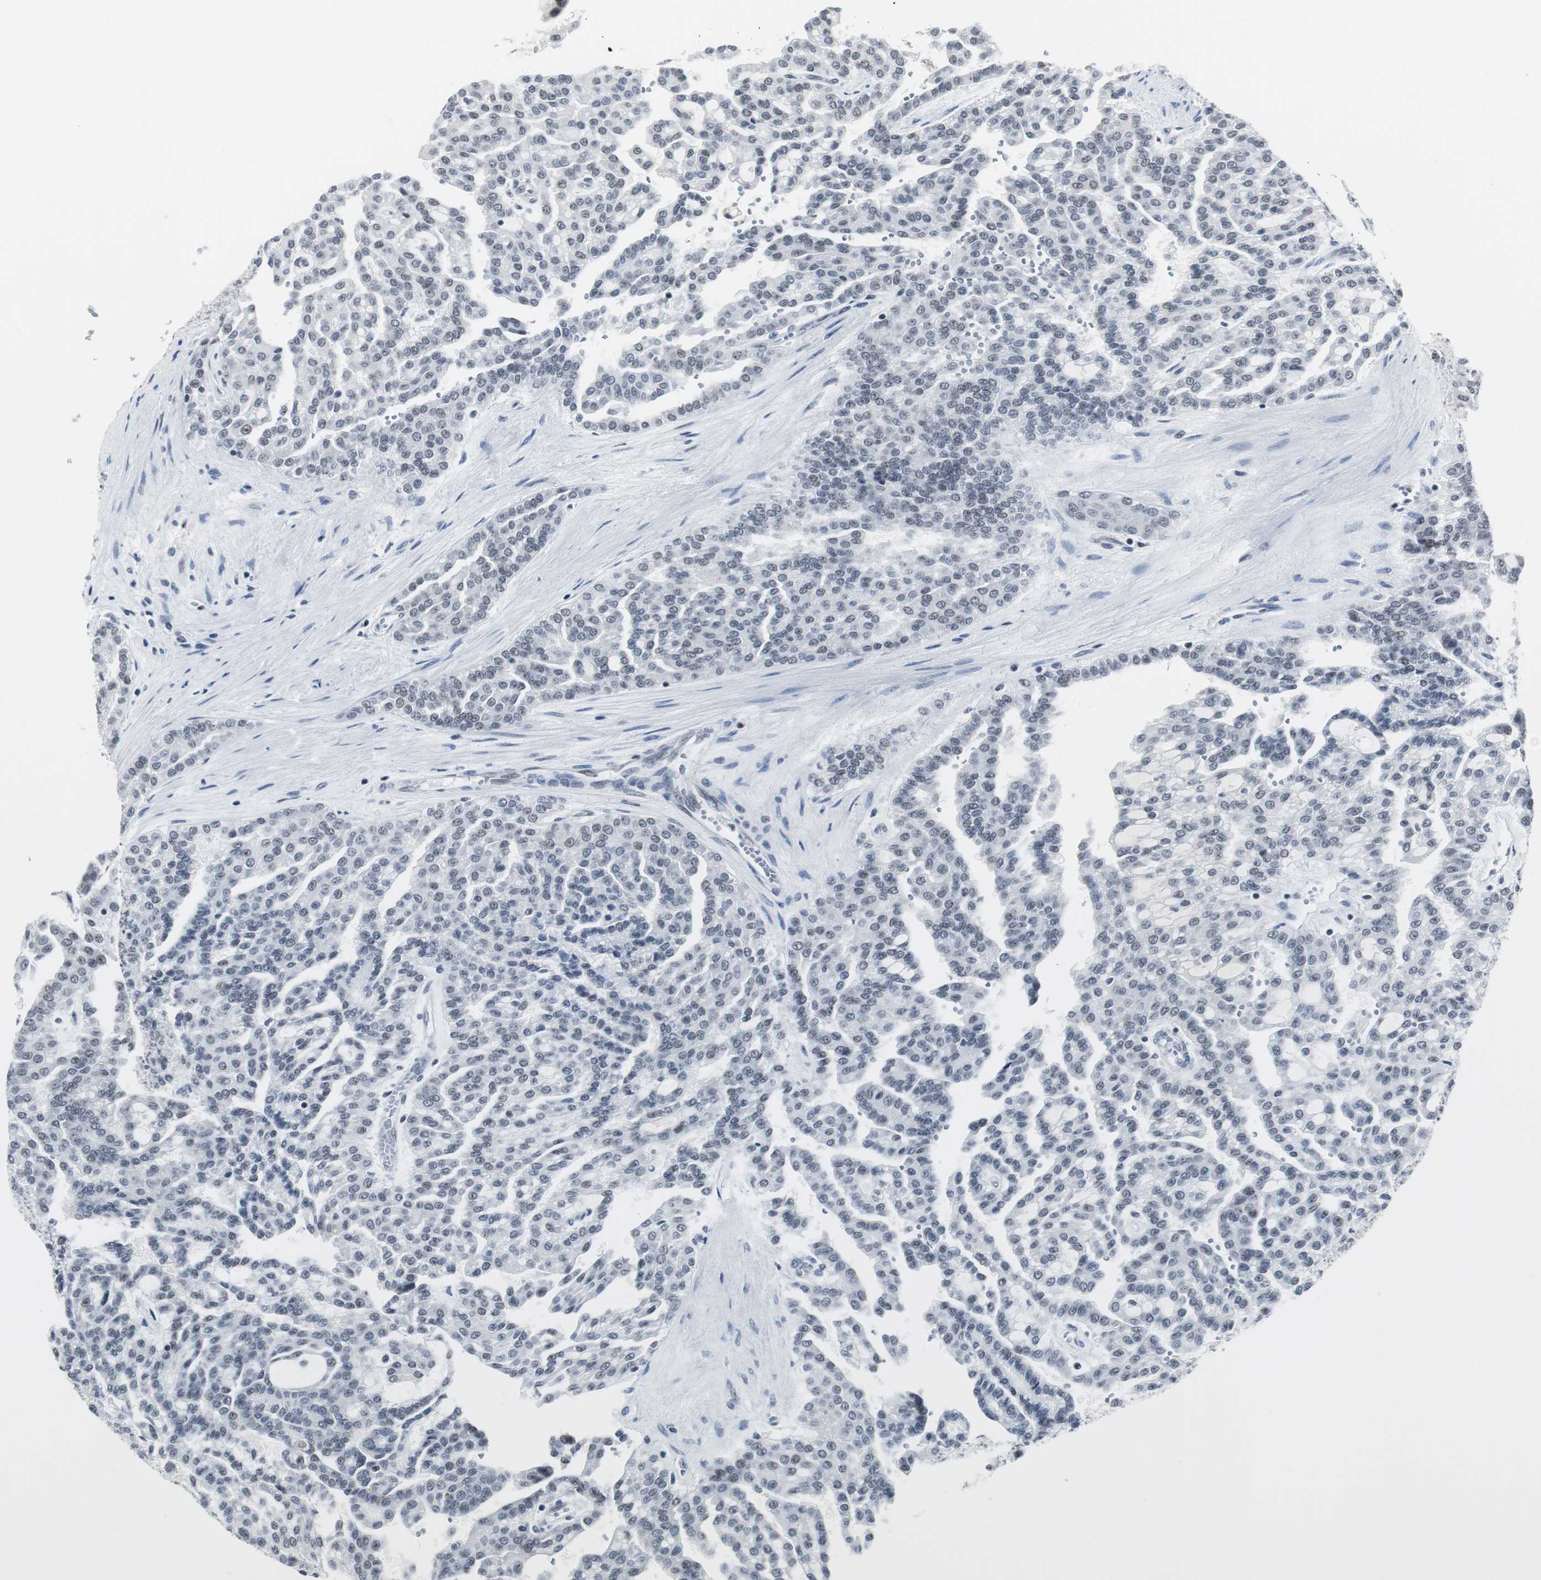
{"staining": {"intensity": "negative", "quantity": "none", "location": "none"}, "tissue": "renal cancer", "cell_type": "Tumor cells", "image_type": "cancer", "snomed": [{"axis": "morphology", "description": "Adenocarcinoma, NOS"}, {"axis": "topography", "description": "Kidney"}], "caption": "Renal cancer stained for a protein using immunohistochemistry reveals no staining tumor cells.", "gene": "RAD9A", "patient": {"sex": "male", "age": 63}}